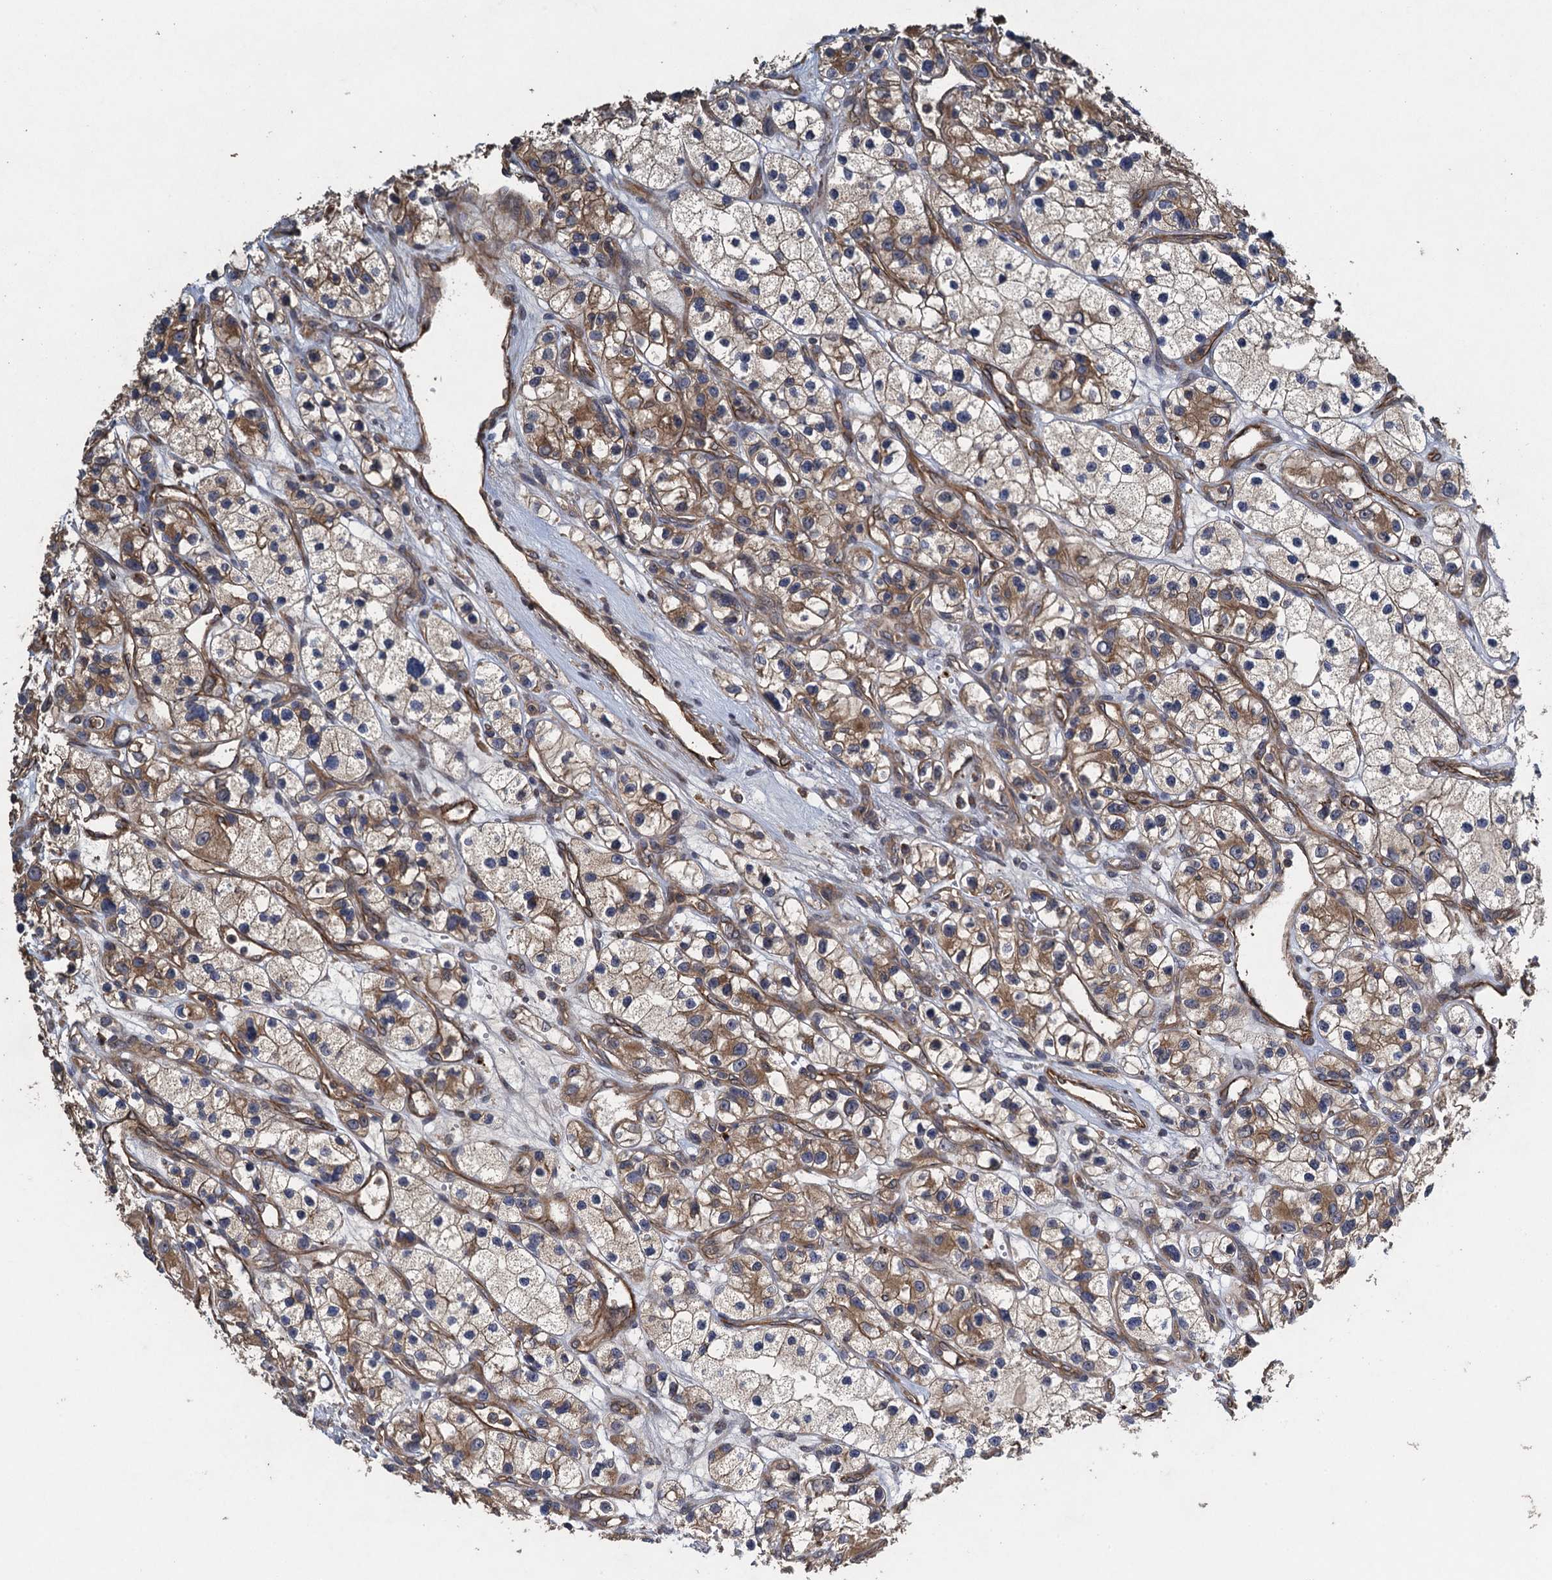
{"staining": {"intensity": "moderate", "quantity": ">75%", "location": "cytoplasmic/membranous"}, "tissue": "renal cancer", "cell_type": "Tumor cells", "image_type": "cancer", "snomed": [{"axis": "morphology", "description": "Adenocarcinoma, NOS"}, {"axis": "topography", "description": "Kidney"}], "caption": "Protein staining by immunohistochemistry (IHC) exhibits moderate cytoplasmic/membranous staining in approximately >75% of tumor cells in renal cancer (adenocarcinoma). The protein of interest is stained brown, and the nuclei are stained in blue (DAB IHC with brightfield microscopy, high magnification).", "gene": "CNTN5", "patient": {"sex": "female", "age": 57}}